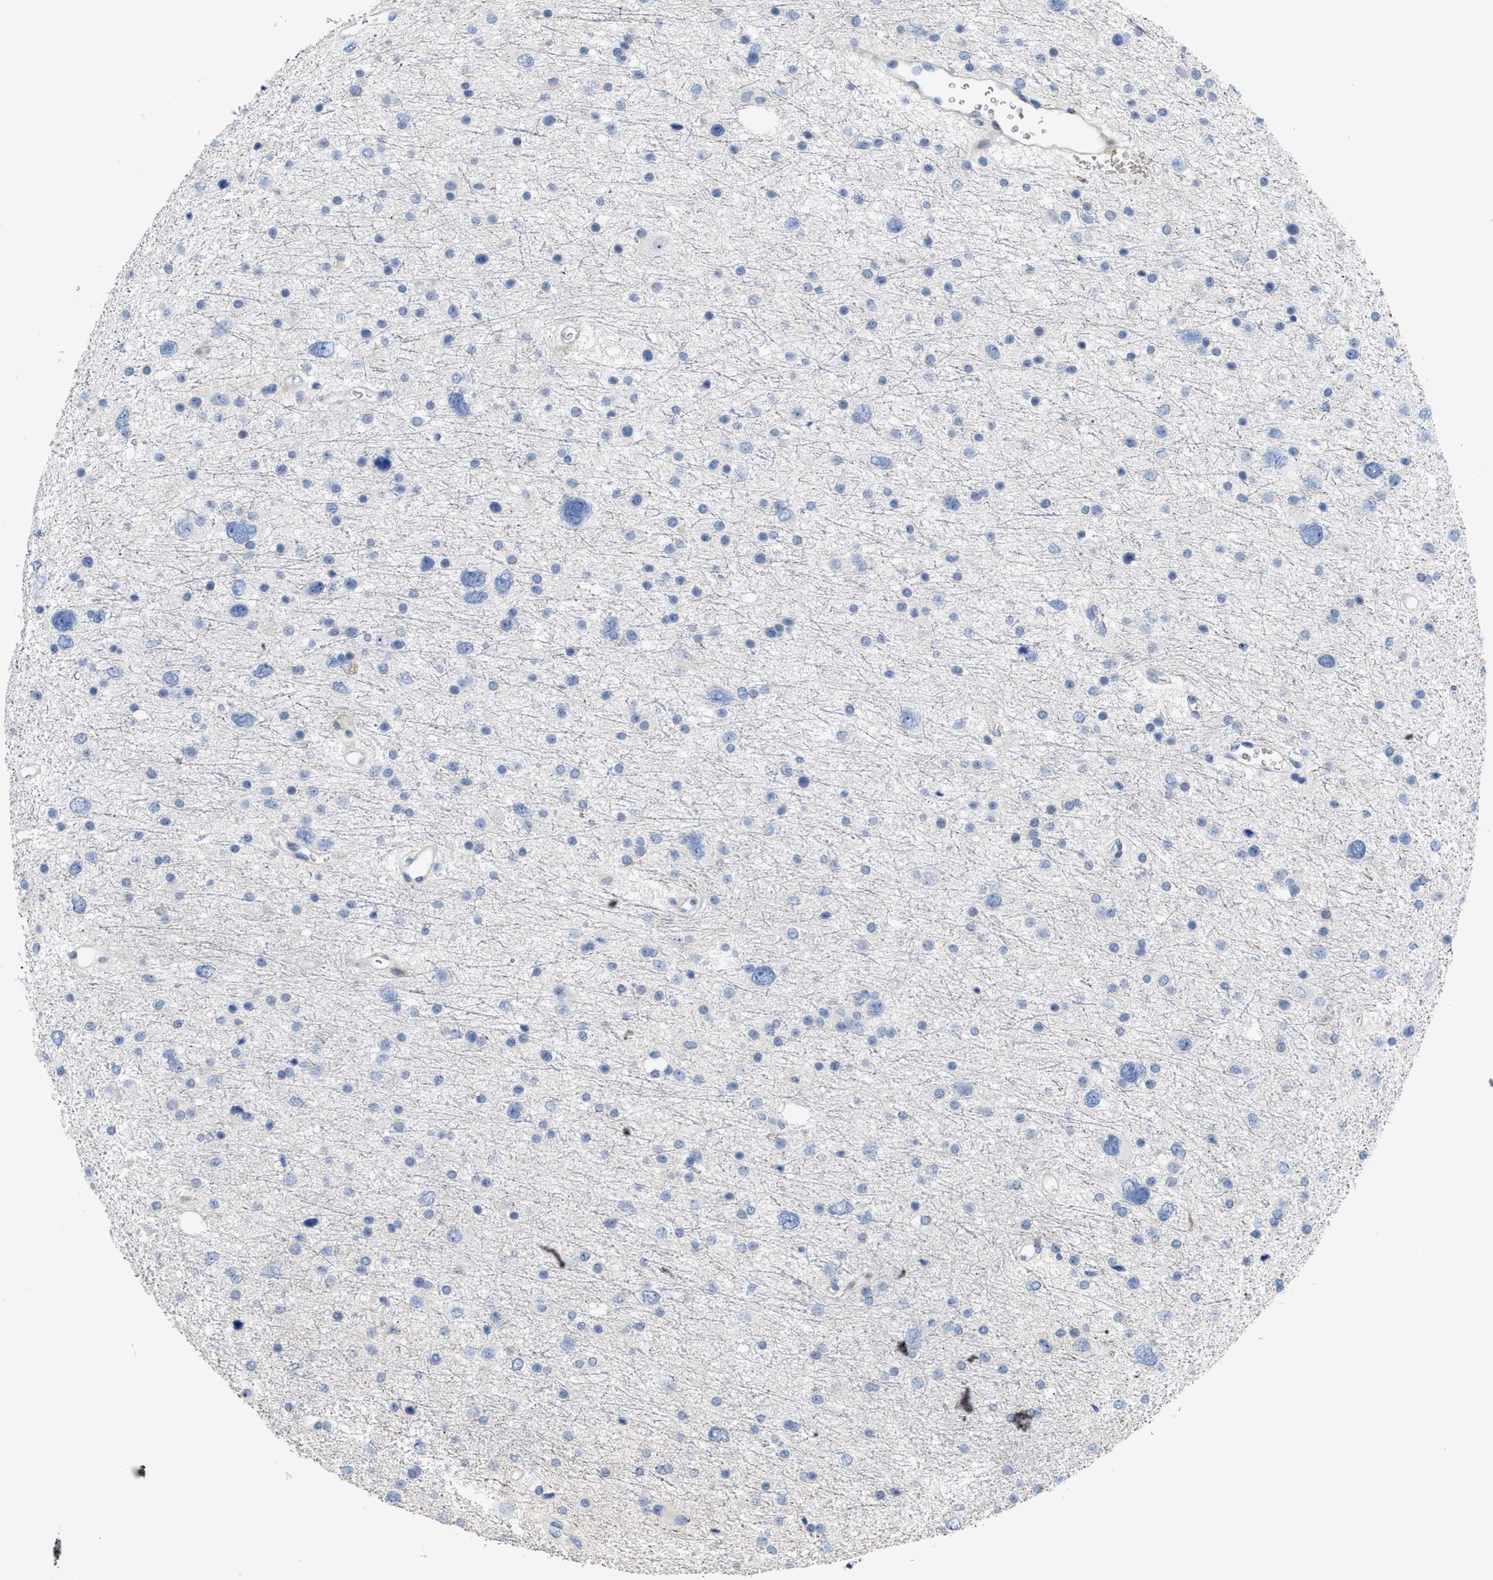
{"staining": {"intensity": "negative", "quantity": "none", "location": "none"}, "tissue": "glioma", "cell_type": "Tumor cells", "image_type": "cancer", "snomed": [{"axis": "morphology", "description": "Glioma, malignant, Low grade"}, {"axis": "topography", "description": "Brain"}], "caption": "High magnification brightfield microscopy of glioma stained with DAB (3,3'-diaminobenzidine) (brown) and counterstained with hematoxylin (blue): tumor cells show no significant expression.", "gene": "POLR1F", "patient": {"sex": "female", "age": 37}}